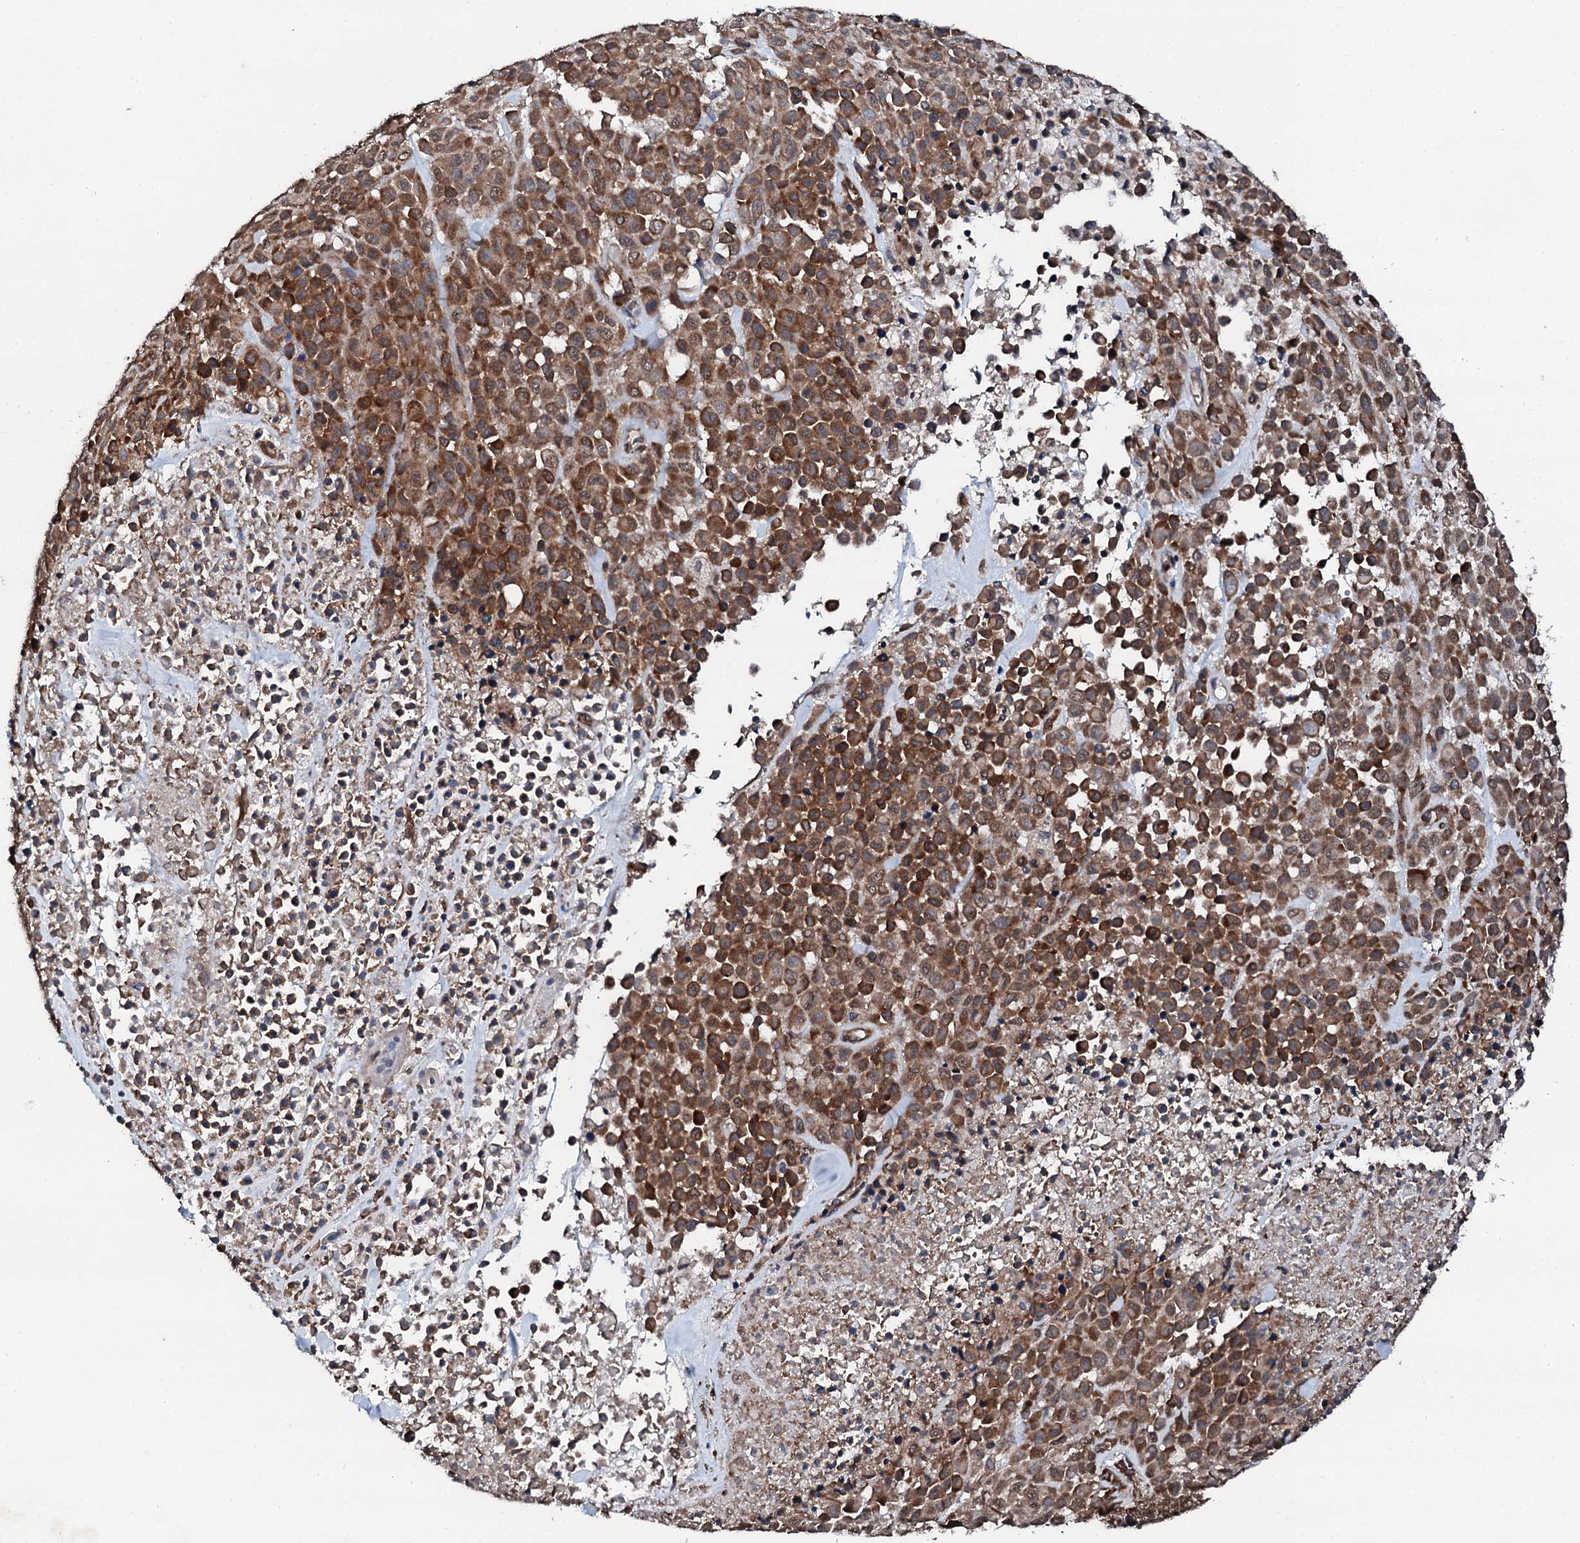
{"staining": {"intensity": "strong", "quantity": ">75%", "location": "cytoplasmic/membranous"}, "tissue": "melanoma", "cell_type": "Tumor cells", "image_type": "cancer", "snomed": [{"axis": "morphology", "description": "Malignant melanoma, Metastatic site"}, {"axis": "topography", "description": "Skin"}], "caption": "IHC micrograph of malignant melanoma (metastatic site) stained for a protein (brown), which exhibits high levels of strong cytoplasmic/membranous positivity in about >75% of tumor cells.", "gene": "EDC4", "patient": {"sex": "female", "age": 81}}